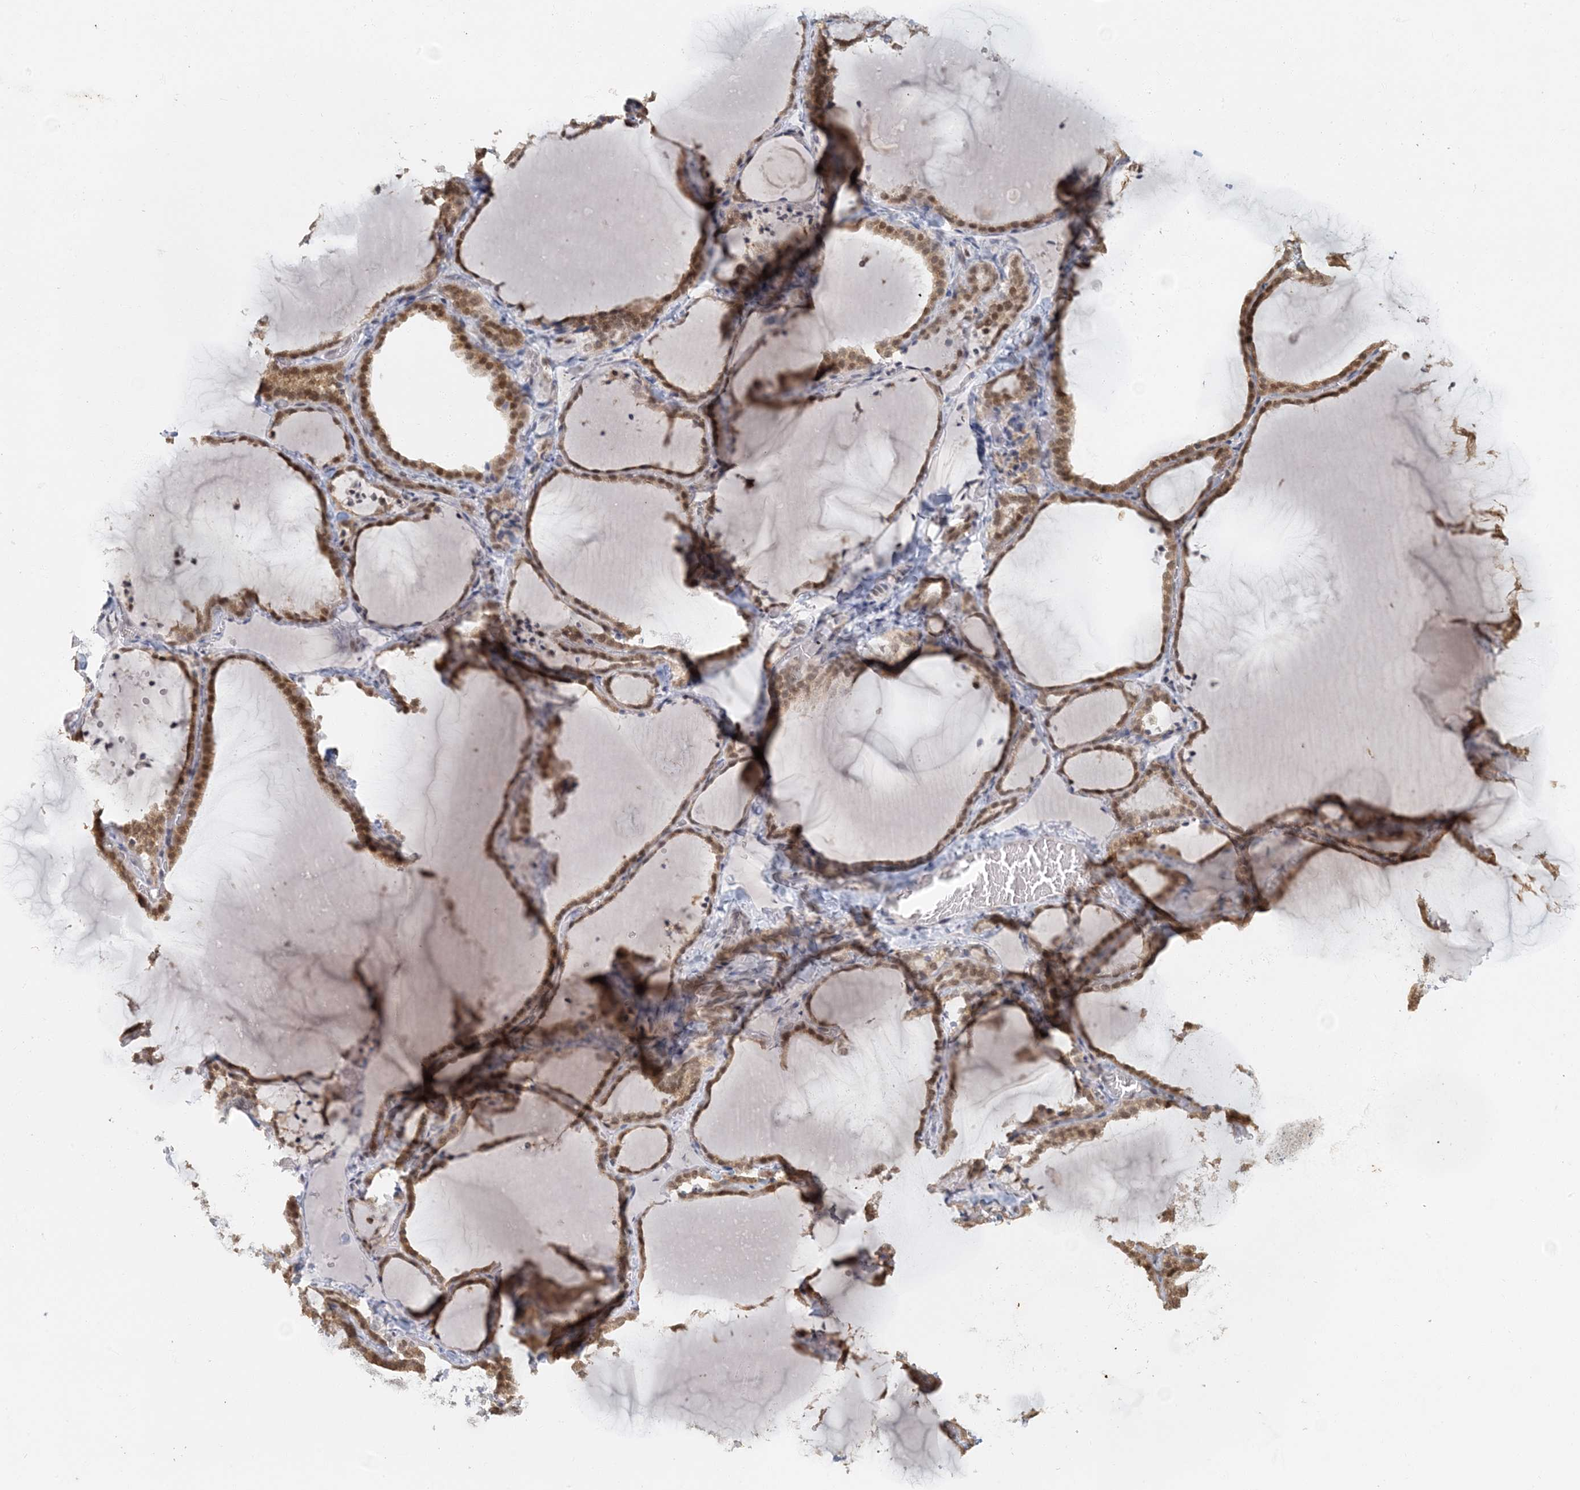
{"staining": {"intensity": "strong", "quantity": ">75%", "location": "cytoplasmic/membranous,nuclear"}, "tissue": "thyroid gland", "cell_type": "Glandular cells", "image_type": "normal", "snomed": [{"axis": "morphology", "description": "Normal tissue, NOS"}, {"axis": "topography", "description": "Thyroid gland"}], "caption": "IHC photomicrograph of benign thyroid gland: thyroid gland stained using immunohistochemistry (IHC) demonstrates high levels of strong protein expression localized specifically in the cytoplasmic/membranous,nuclear of glandular cells, appearing as a cytoplasmic/membranous,nuclear brown color.", "gene": "AK9", "patient": {"sex": "female", "age": 22}}